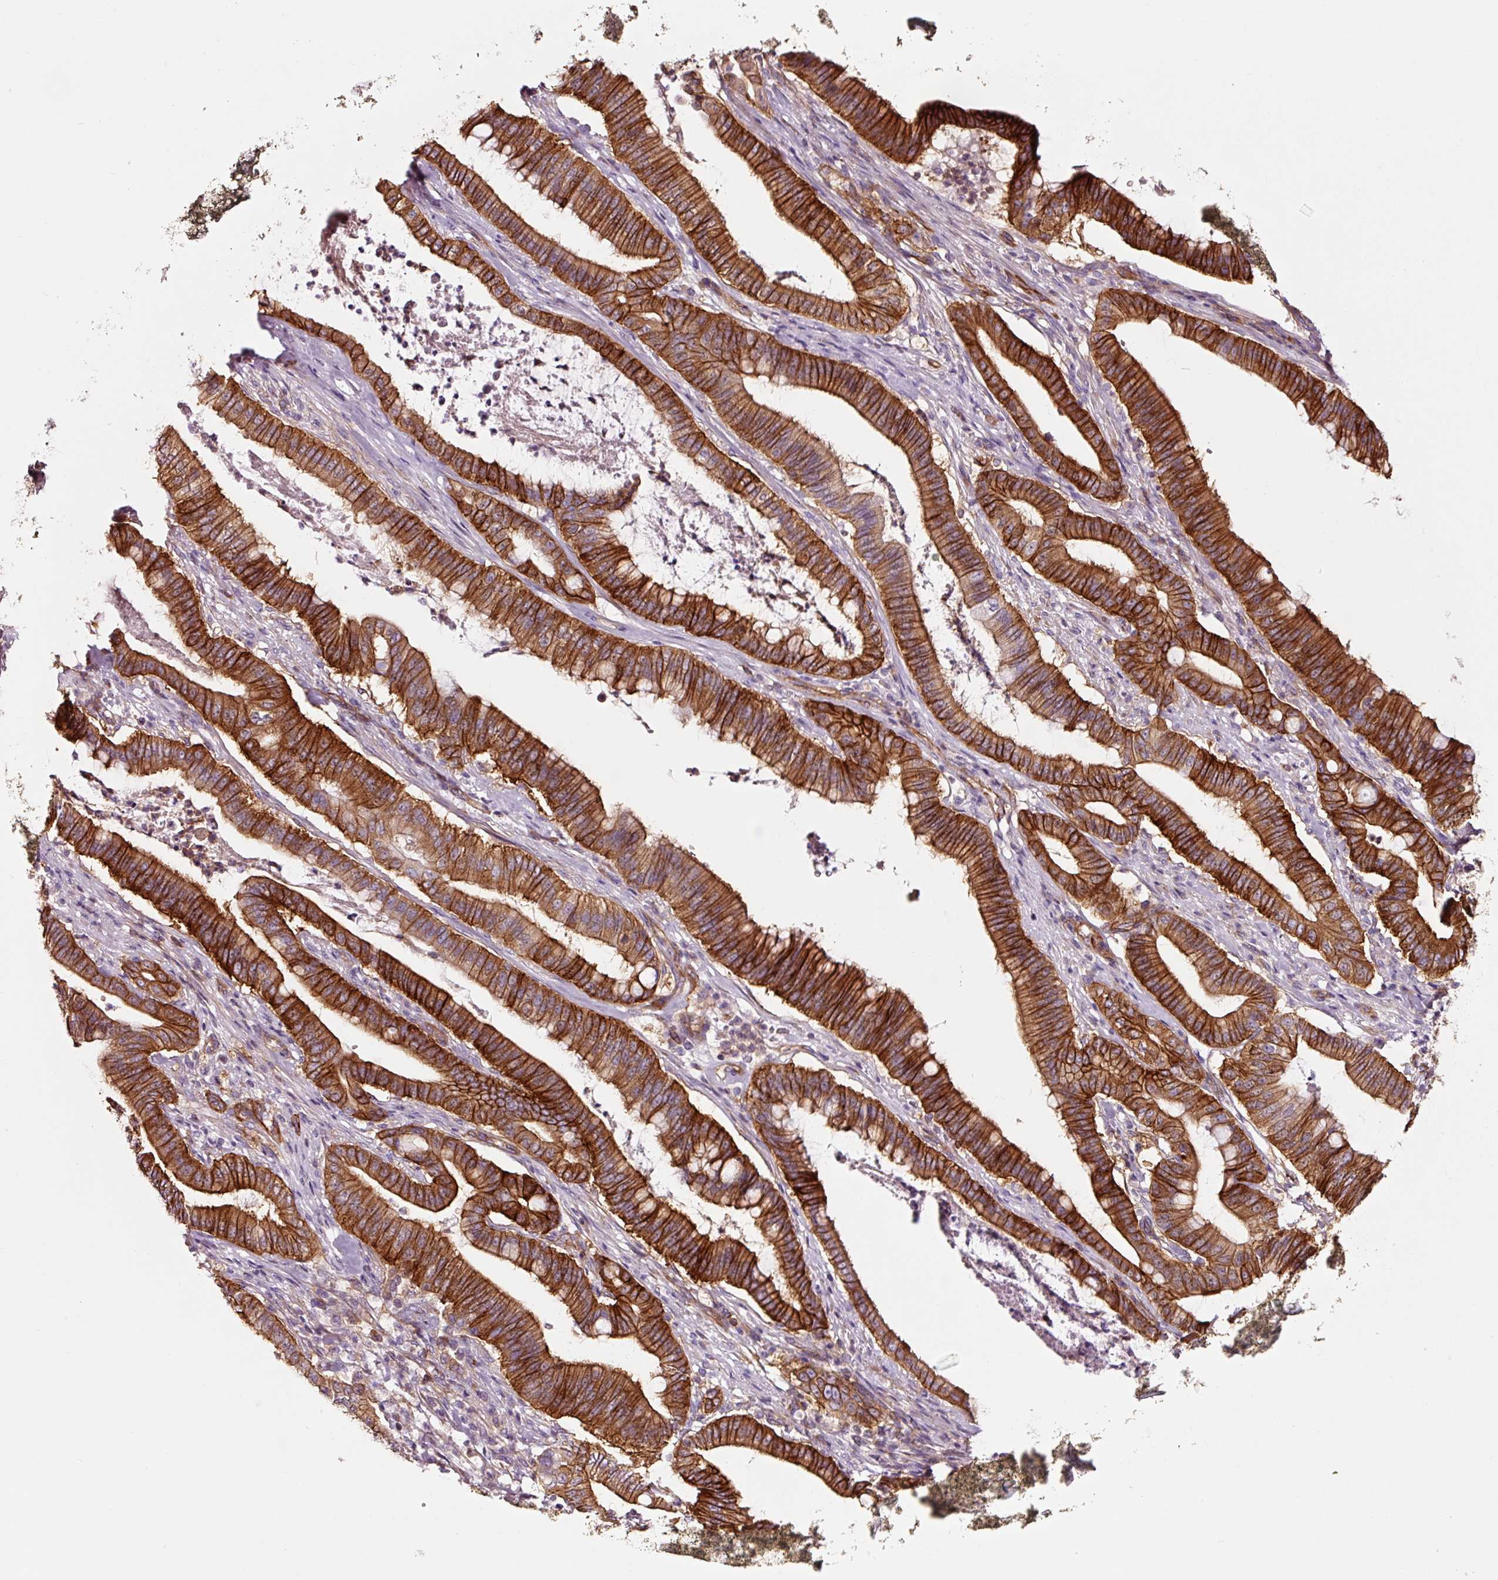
{"staining": {"intensity": "strong", "quantity": ">75%", "location": "cytoplasmic/membranous"}, "tissue": "pancreatic cancer", "cell_type": "Tumor cells", "image_type": "cancer", "snomed": [{"axis": "morphology", "description": "Adenocarcinoma, NOS"}, {"axis": "topography", "description": "Pancreas"}], "caption": "Brown immunohistochemical staining in pancreatic adenocarcinoma demonstrates strong cytoplasmic/membranous positivity in about >75% of tumor cells. (brown staining indicates protein expression, while blue staining denotes nuclei).", "gene": "ADD3", "patient": {"sex": "male", "age": 71}}